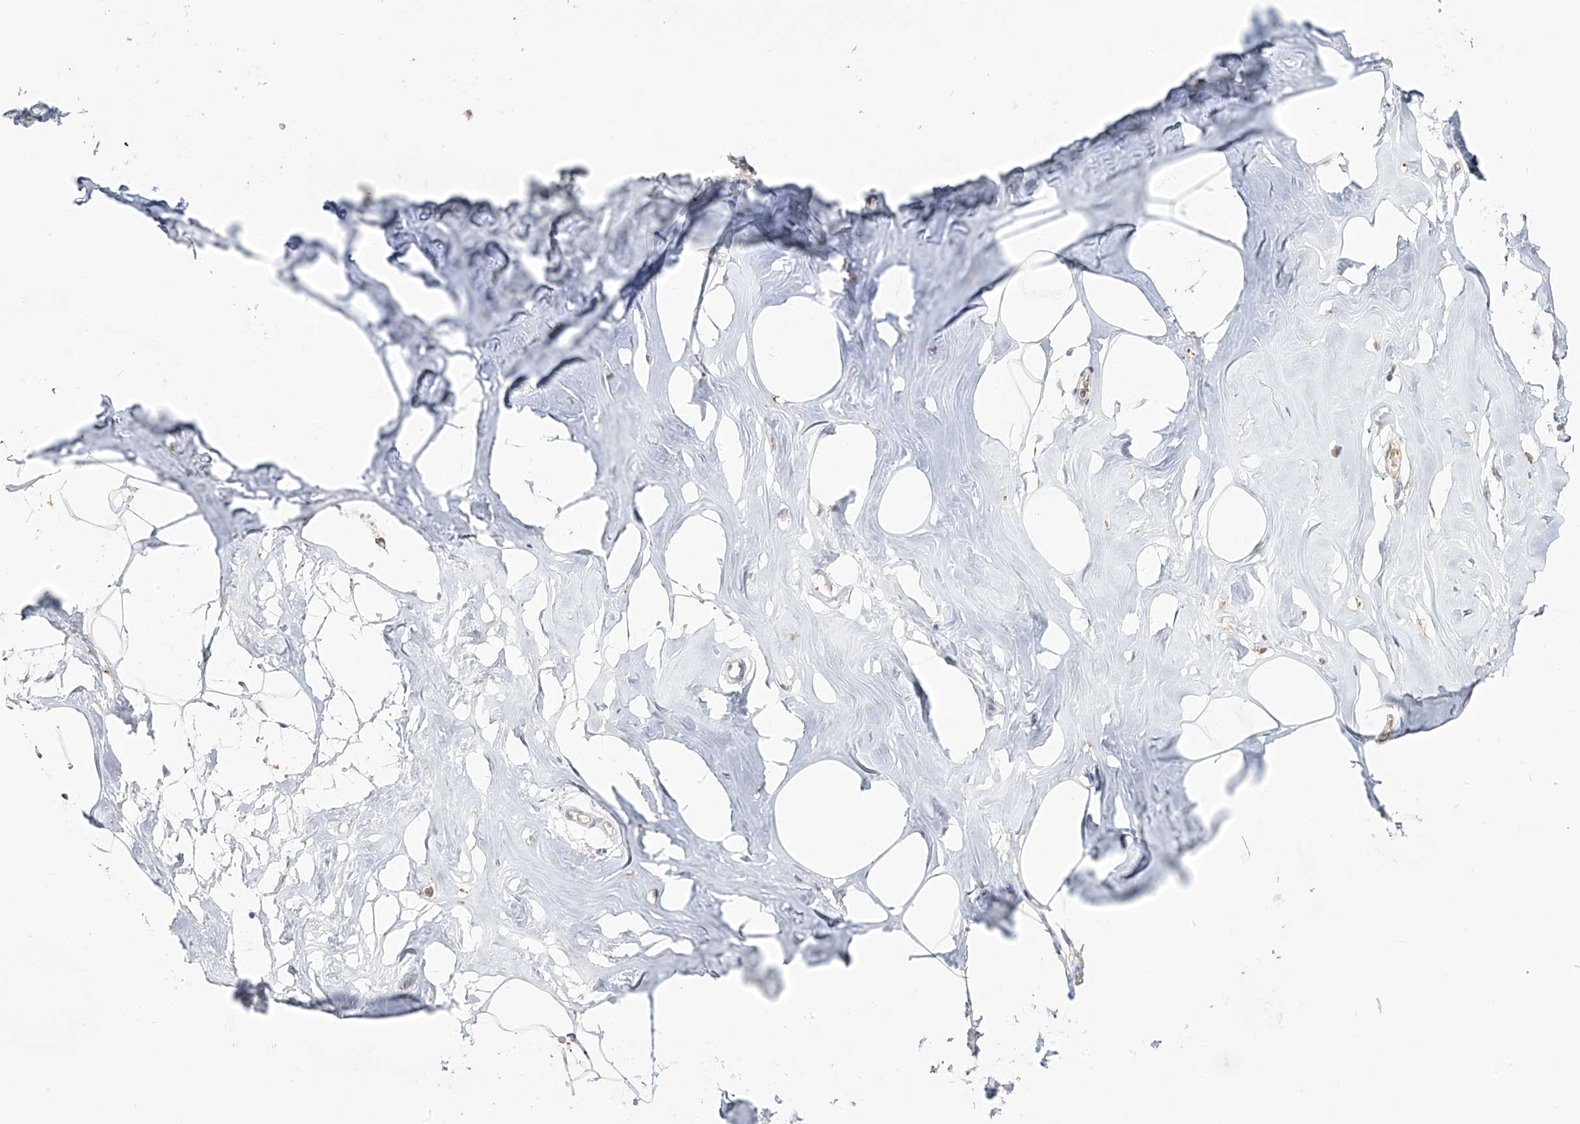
{"staining": {"intensity": "negative", "quantity": "none", "location": "none"}, "tissue": "adipose tissue", "cell_type": "Adipocytes", "image_type": "normal", "snomed": [{"axis": "morphology", "description": "Normal tissue, NOS"}, {"axis": "morphology", "description": "Fibrosis, NOS"}, {"axis": "topography", "description": "Breast"}, {"axis": "topography", "description": "Adipose tissue"}], "caption": "Adipocytes are negative for protein expression in benign human adipose tissue. (DAB (3,3'-diaminobenzidine) IHC with hematoxylin counter stain).", "gene": "ZGRF1", "patient": {"sex": "female", "age": 39}}